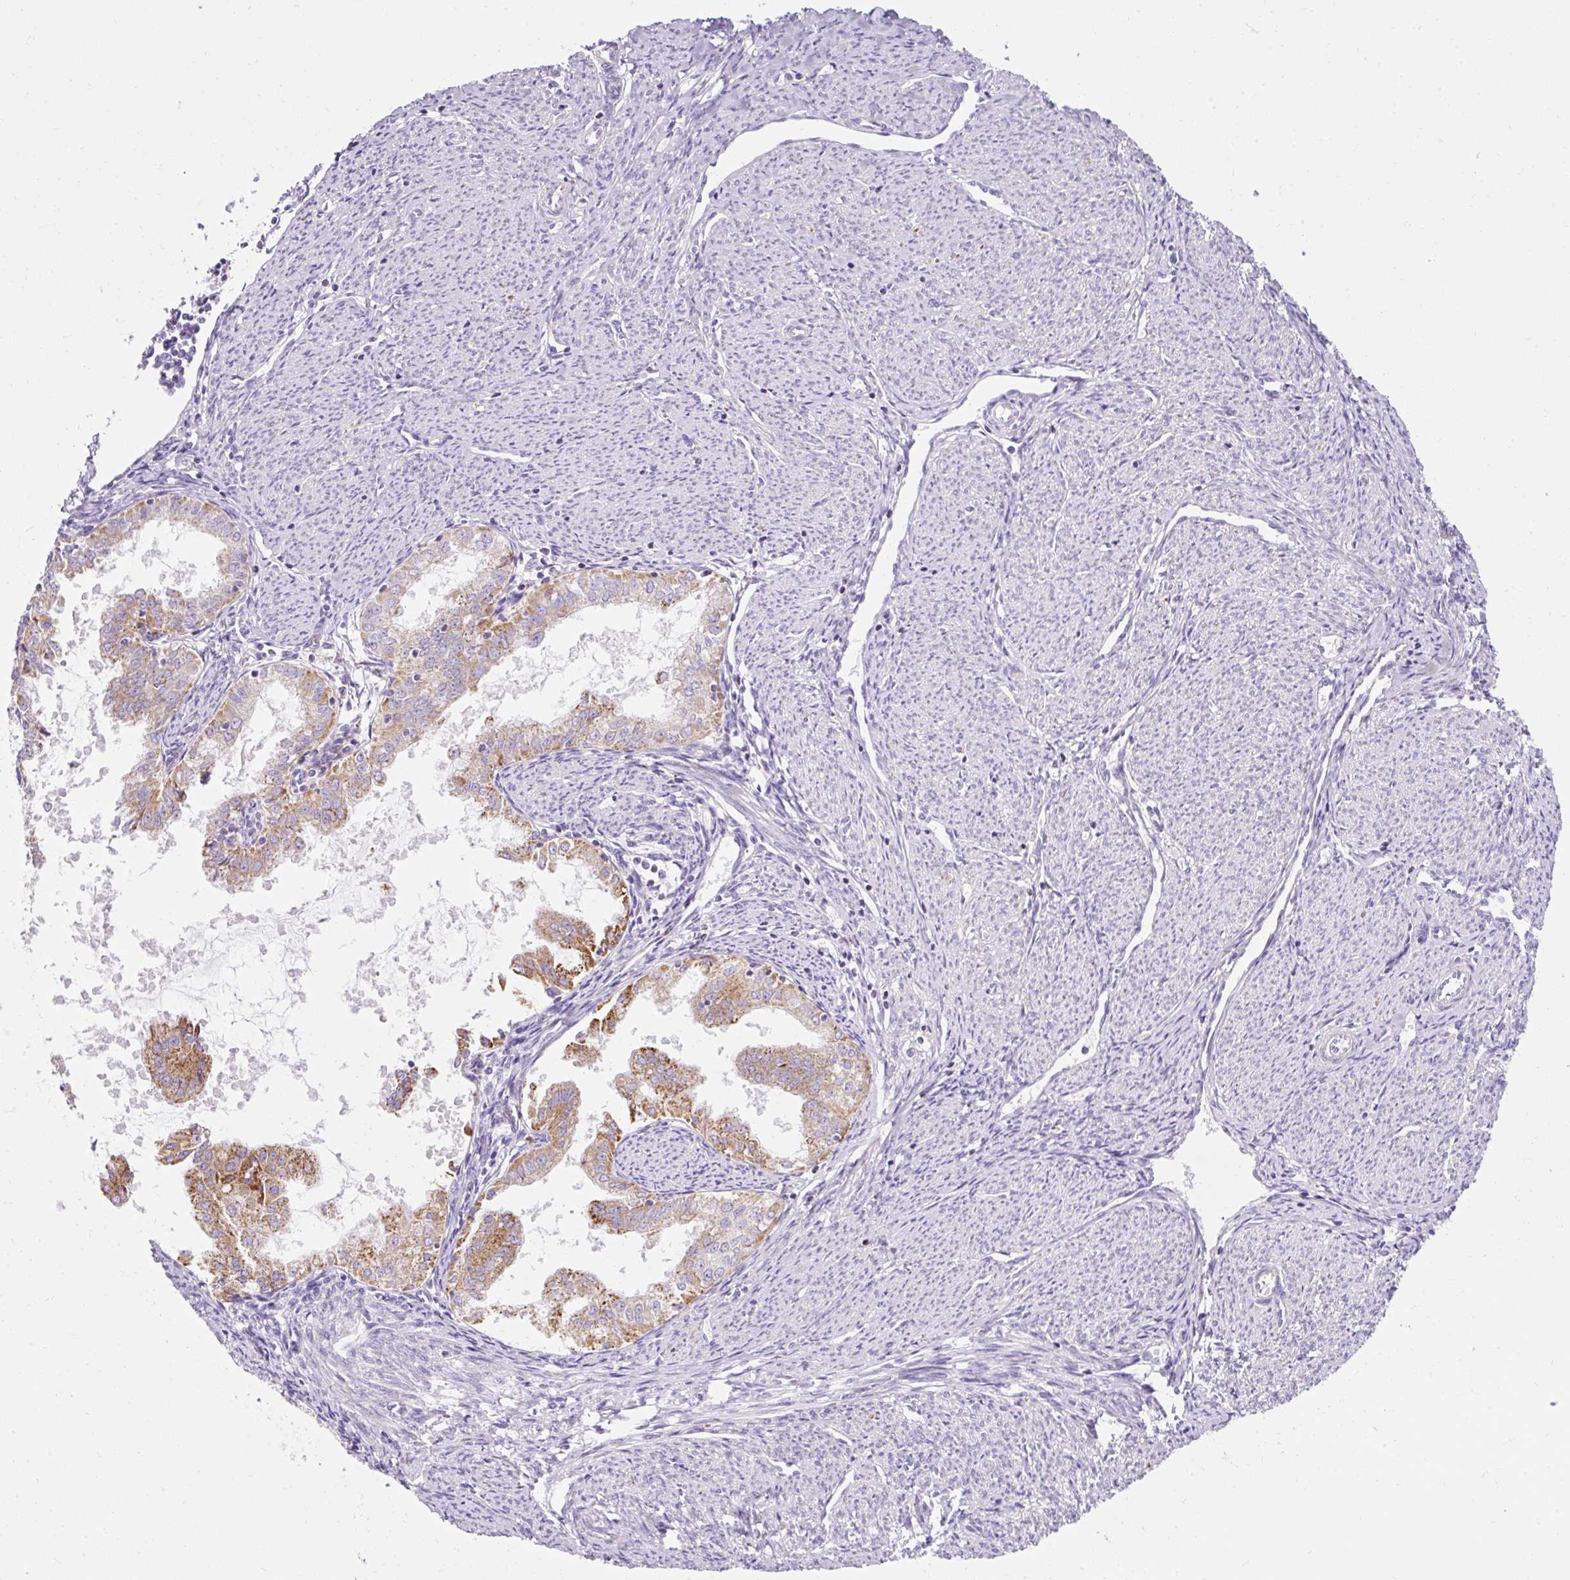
{"staining": {"intensity": "moderate", "quantity": "25%-75%", "location": "cytoplasmic/membranous"}, "tissue": "endometrial cancer", "cell_type": "Tumor cells", "image_type": "cancer", "snomed": [{"axis": "morphology", "description": "Adenocarcinoma, NOS"}, {"axis": "topography", "description": "Endometrium"}], "caption": "This is an image of immunohistochemistry (IHC) staining of endometrial cancer, which shows moderate staining in the cytoplasmic/membranous of tumor cells.", "gene": "PLPP2", "patient": {"sex": "female", "age": 70}}